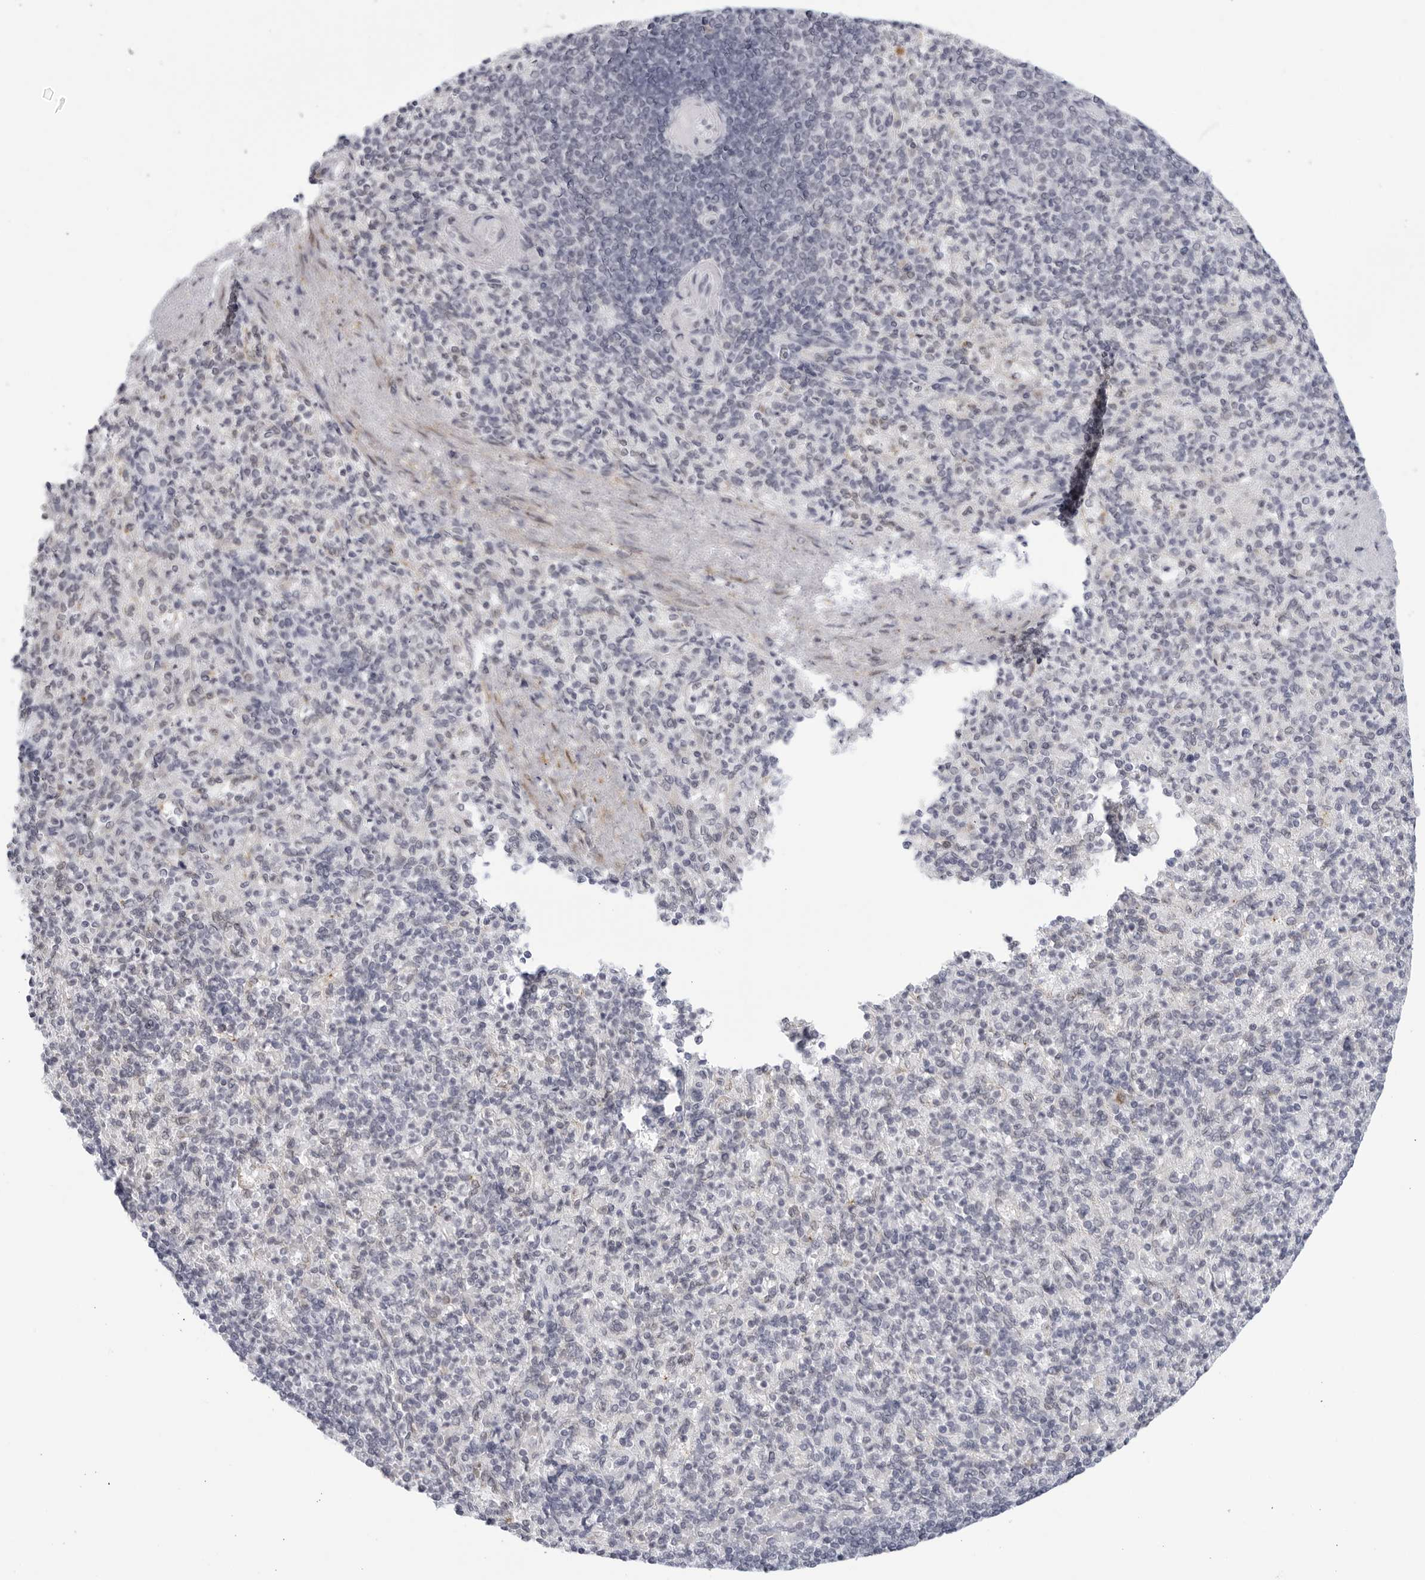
{"staining": {"intensity": "negative", "quantity": "none", "location": "none"}, "tissue": "spleen", "cell_type": "Cells in red pulp", "image_type": "normal", "snomed": [{"axis": "morphology", "description": "Normal tissue, NOS"}, {"axis": "topography", "description": "Spleen"}], "caption": "The image shows no significant expression in cells in red pulp of spleen.", "gene": "WDTC1", "patient": {"sex": "female", "age": 74}}